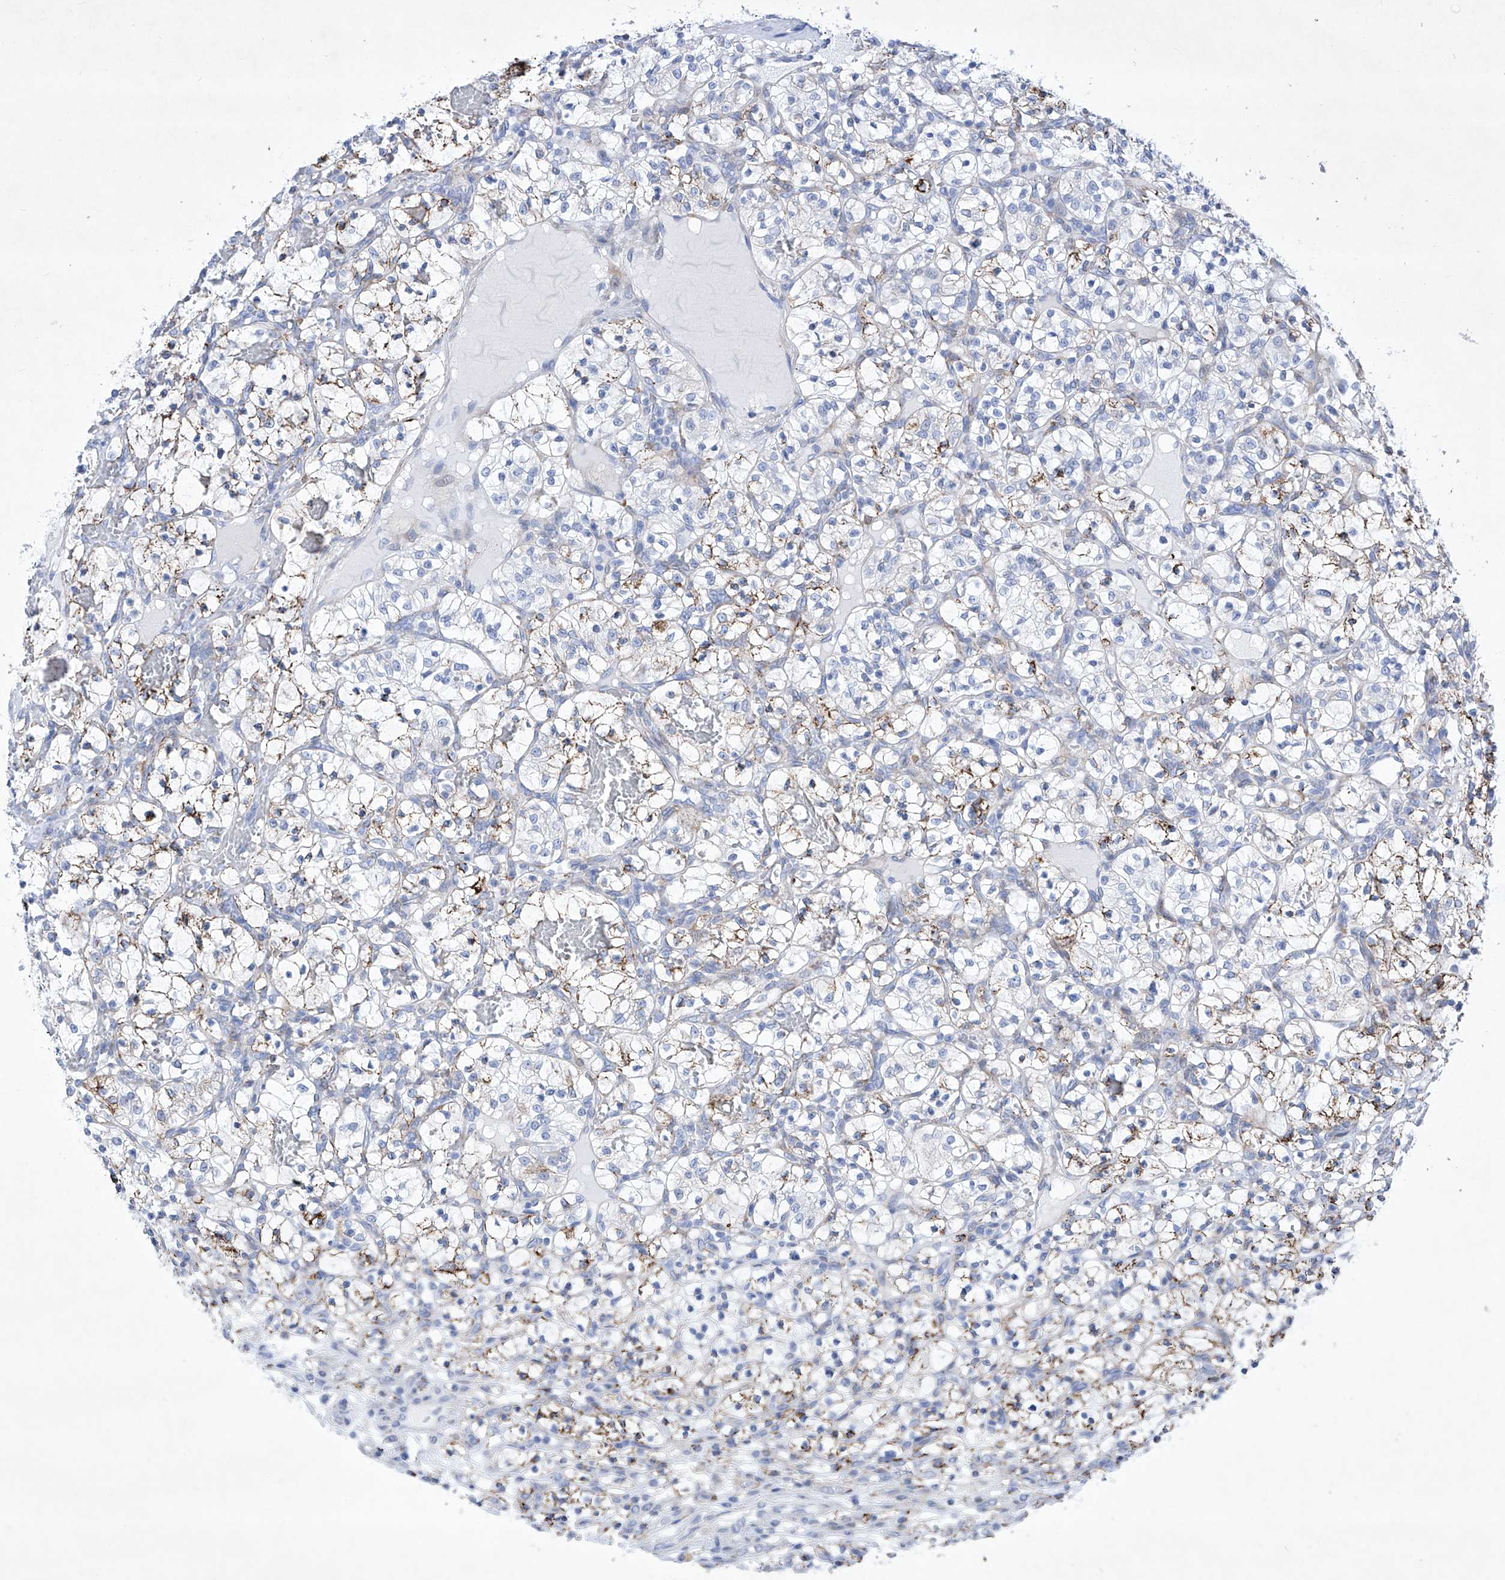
{"staining": {"intensity": "moderate", "quantity": "25%-75%", "location": "cytoplasmic/membranous"}, "tissue": "renal cancer", "cell_type": "Tumor cells", "image_type": "cancer", "snomed": [{"axis": "morphology", "description": "Adenocarcinoma, NOS"}, {"axis": "topography", "description": "Kidney"}], "caption": "Renal cancer stained for a protein (brown) demonstrates moderate cytoplasmic/membranous positive expression in approximately 25%-75% of tumor cells.", "gene": "C1orf87", "patient": {"sex": "female", "age": 57}}